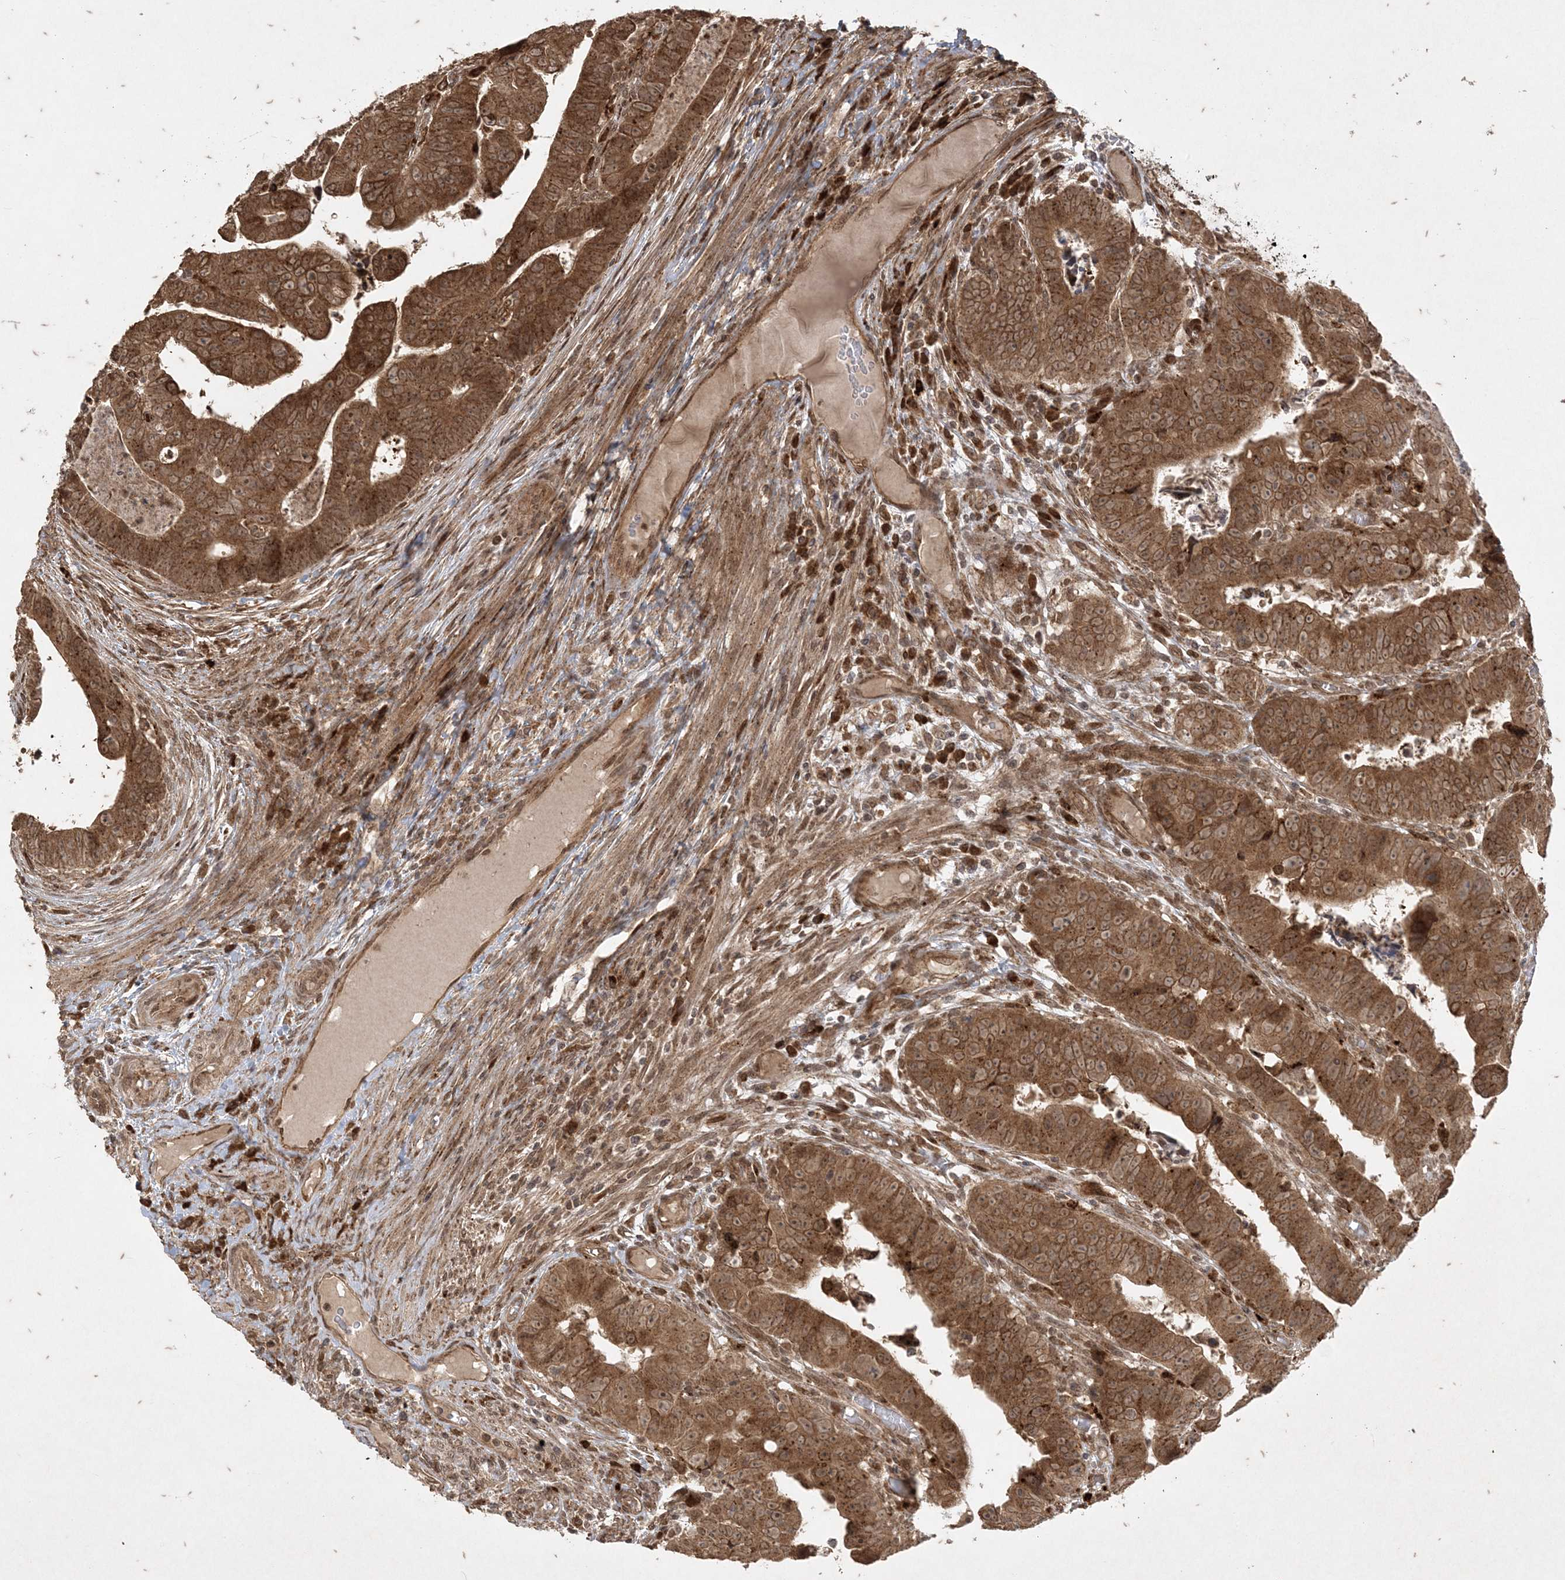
{"staining": {"intensity": "strong", "quantity": ">75%", "location": "cytoplasmic/membranous,nuclear"}, "tissue": "colorectal cancer", "cell_type": "Tumor cells", "image_type": "cancer", "snomed": [{"axis": "morphology", "description": "Normal tissue, NOS"}, {"axis": "morphology", "description": "Adenocarcinoma, NOS"}, {"axis": "topography", "description": "Rectum"}], "caption": "Immunohistochemical staining of human colorectal cancer displays high levels of strong cytoplasmic/membranous and nuclear protein positivity in approximately >75% of tumor cells.", "gene": "RRAS", "patient": {"sex": "female", "age": 65}}